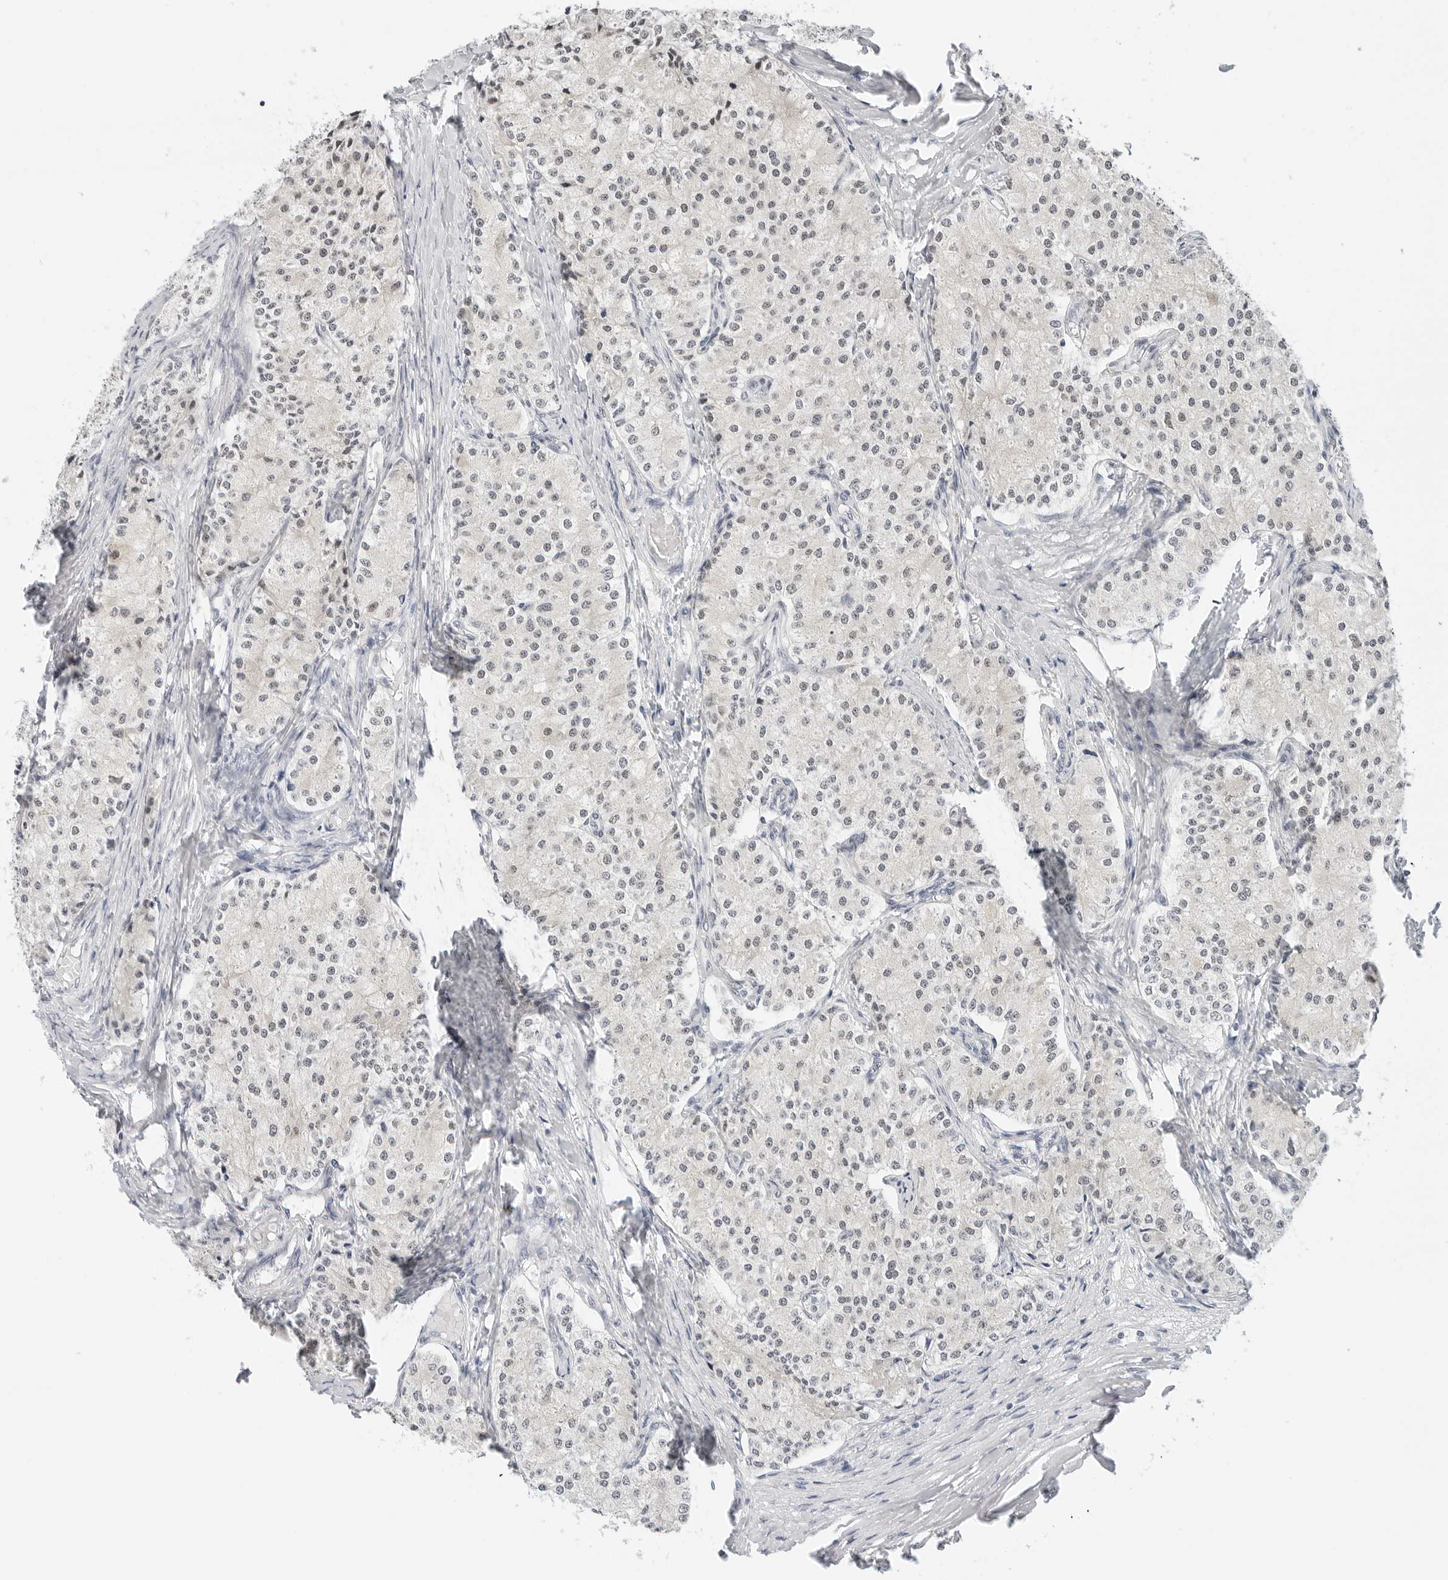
{"staining": {"intensity": "negative", "quantity": "none", "location": "none"}, "tissue": "carcinoid", "cell_type": "Tumor cells", "image_type": "cancer", "snomed": [{"axis": "morphology", "description": "Carcinoid, malignant, NOS"}, {"axis": "topography", "description": "Colon"}], "caption": "The photomicrograph displays no significant expression in tumor cells of carcinoid.", "gene": "TSEN2", "patient": {"sex": "female", "age": 52}}